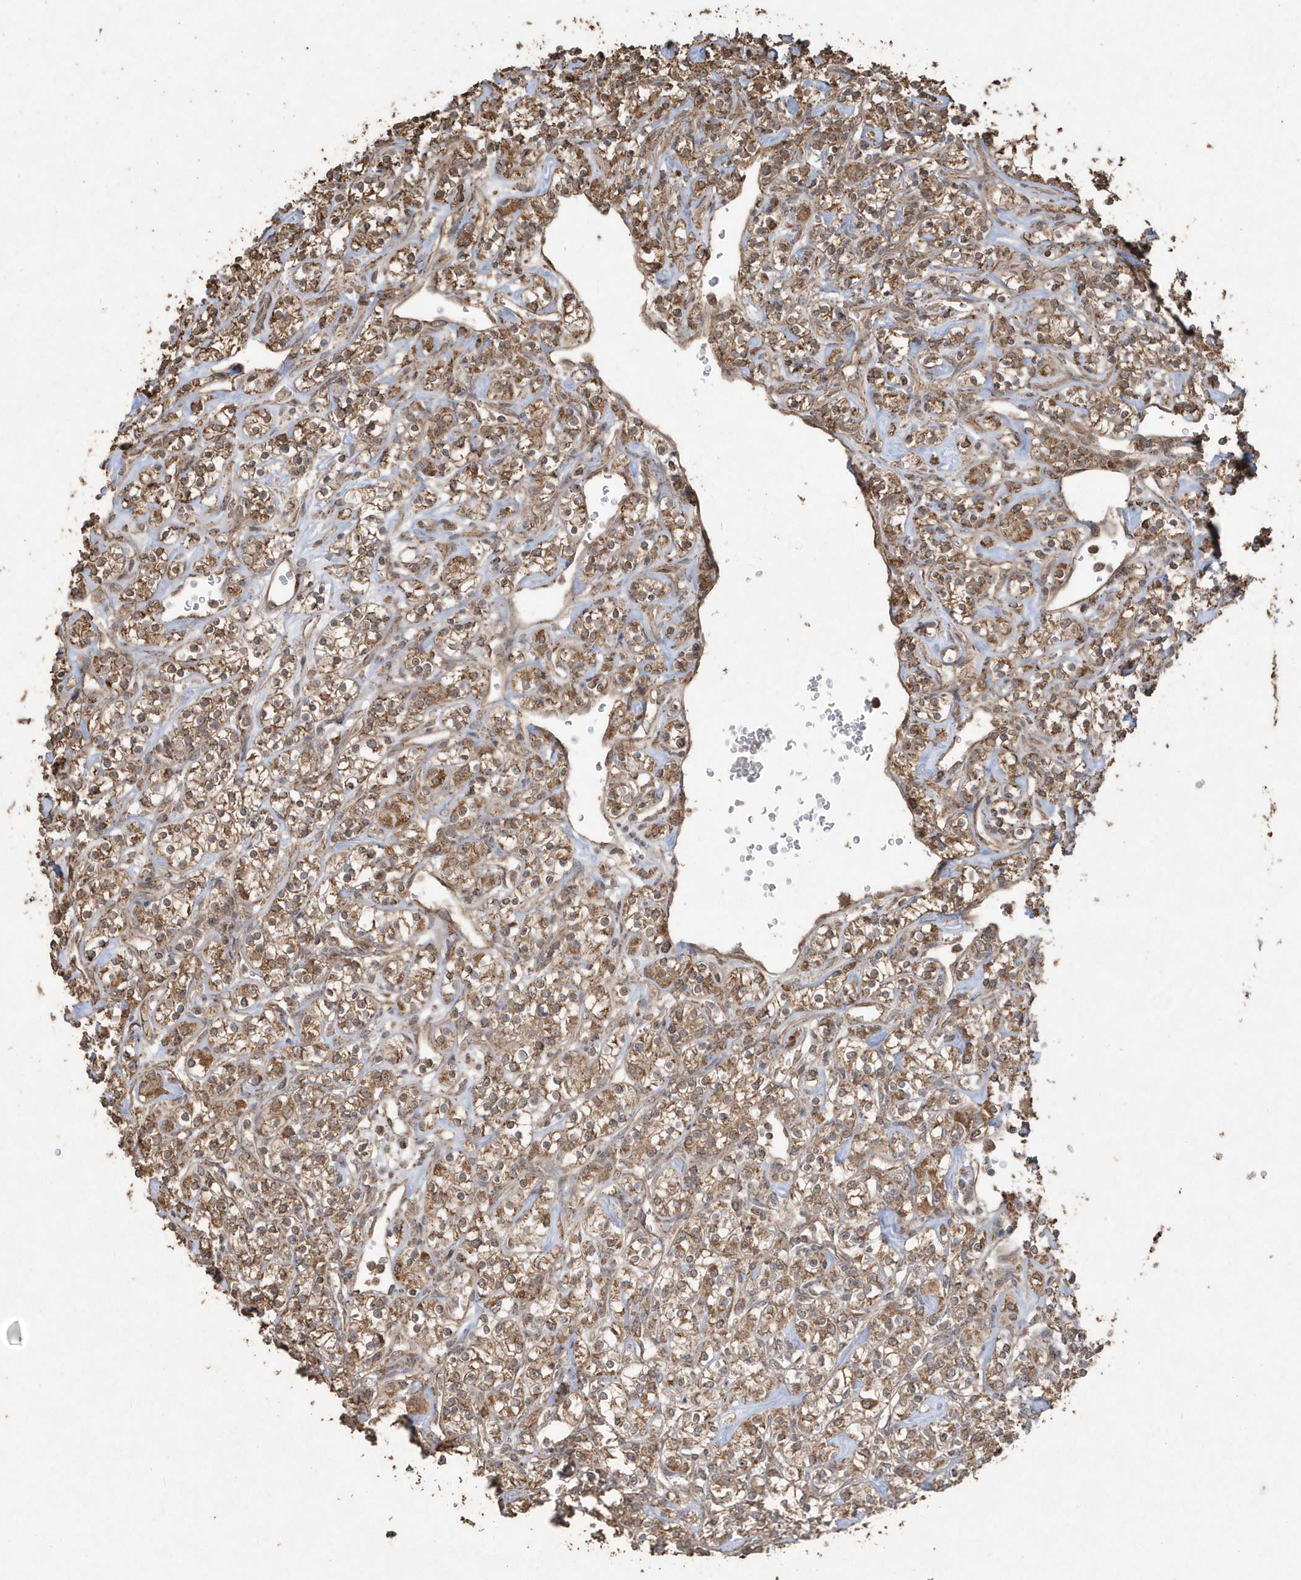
{"staining": {"intensity": "moderate", "quantity": ">75%", "location": "cytoplasmic/membranous"}, "tissue": "renal cancer", "cell_type": "Tumor cells", "image_type": "cancer", "snomed": [{"axis": "morphology", "description": "Adenocarcinoma, NOS"}, {"axis": "topography", "description": "Kidney"}], "caption": "Renal cancer (adenocarcinoma) stained with a protein marker shows moderate staining in tumor cells.", "gene": "PAXBP1", "patient": {"sex": "male", "age": 77}}